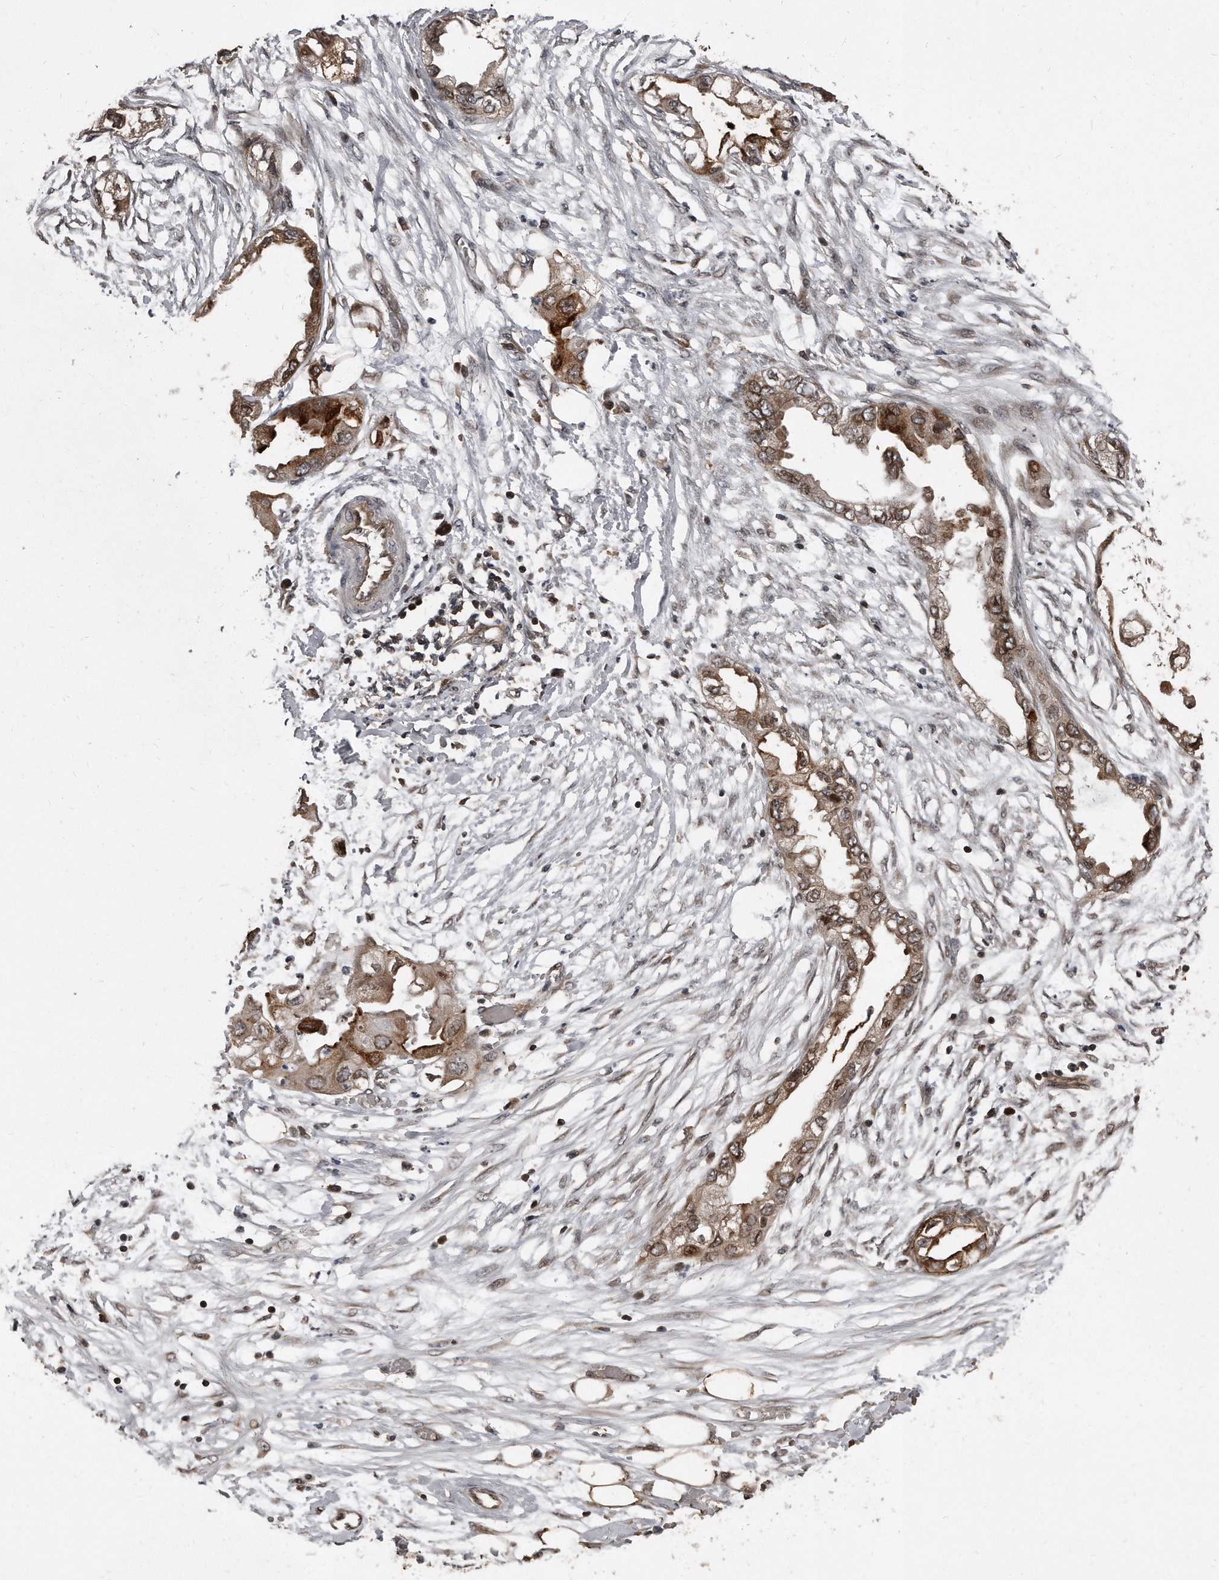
{"staining": {"intensity": "moderate", "quantity": ">75%", "location": "cytoplasmic/membranous"}, "tissue": "endometrial cancer", "cell_type": "Tumor cells", "image_type": "cancer", "snomed": [{"axis": "morphology", "description": "Adenocarcinoma, NOS"}, {"axis": "morphology", "description": "Adenocarcinoma, metastatic, NOS"}, {"axis": "topography", "description": "Adipose tissue"}, {"axis": "topography", "description": "Endometrium"}], "caption": "The image displays staining of endometrial adenocarcinoma, revealing moderate cytoplasmic/membranous protein positivity (brown color) within tumor cells.", "gene": "GCH1", "patient": {"sex": "female", "age": 67}}